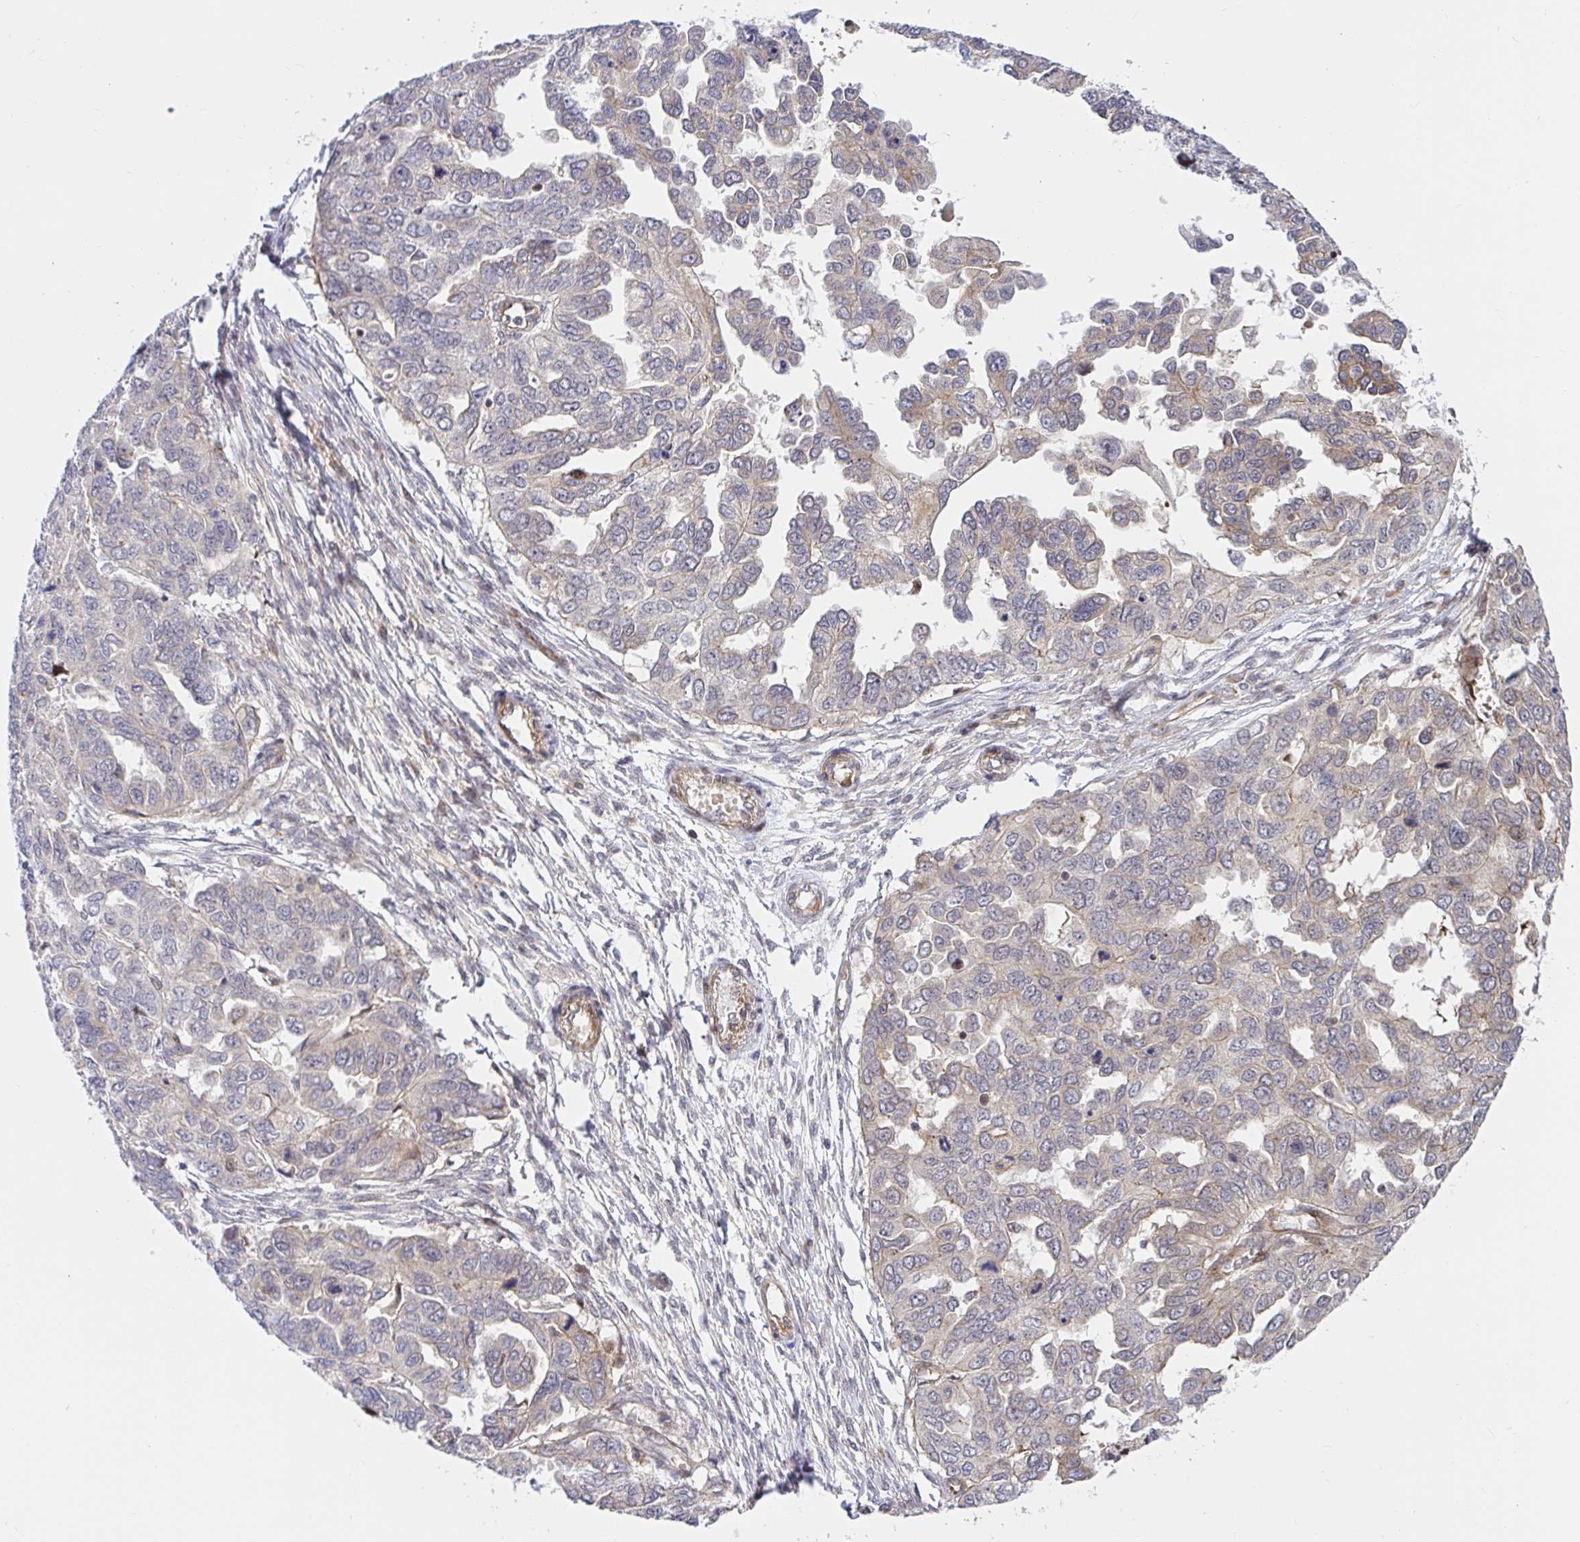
{"staining": {"intensity": "negative", "quantity": "none", "location": "none"}, "tissue": "ovarian cancer", "cell_type": "Tumor cells", "image_type": "cancer", "snomed": [{"axis": "morphology", "description": "Cystadenocarcinoma, serous, NOS"}, {"axis": "topography", "description": "Ovary"}], "caption": "Ovarian cancer (serous cystadenocarcinoma) stained for a protein using immunohistochemistry (IHC) shows no expression tumor cells.", "gene": "TRIM55", "patient": {"sex": "female", "age": 53}}